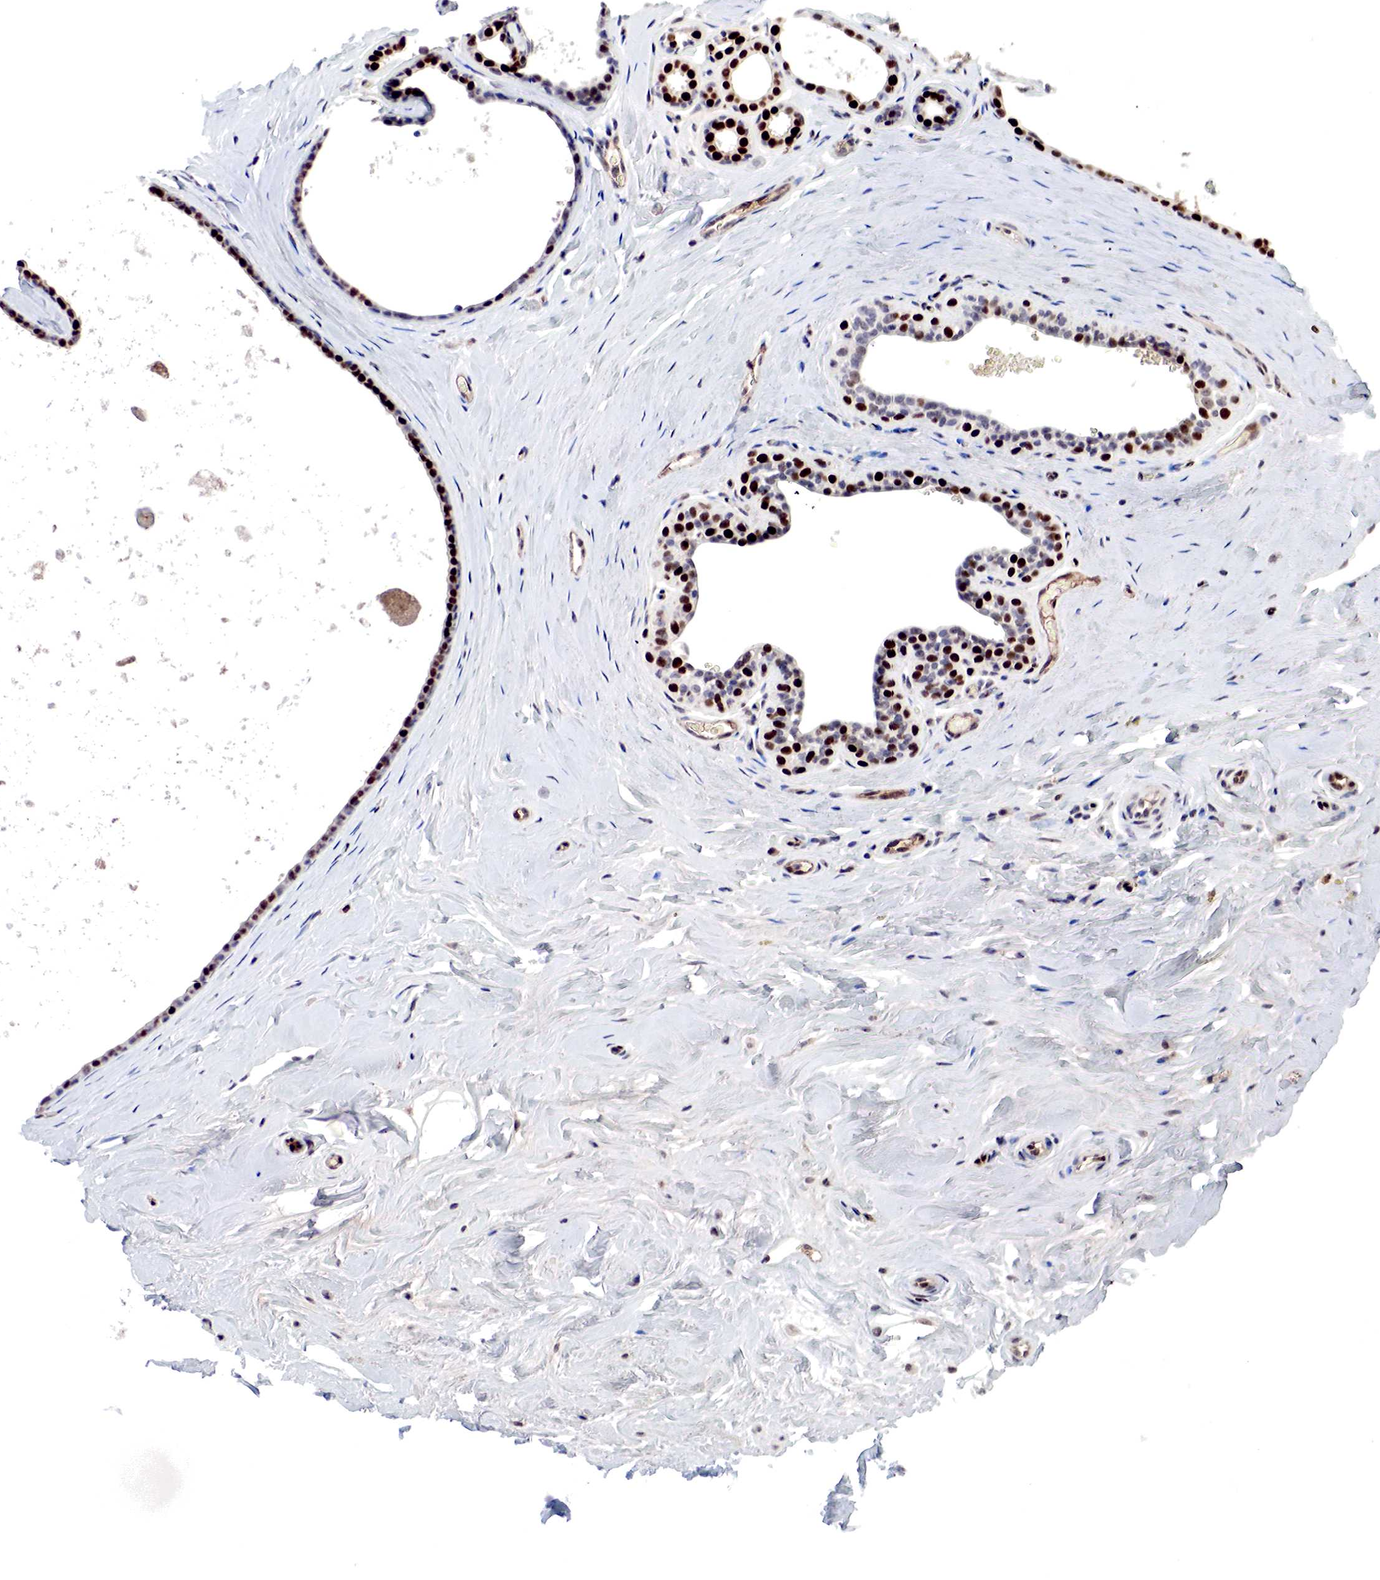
{"staining": {"intensity": "strong", "quantity": ">75%", "location": "nuclear"}, "tissue": "breast cancer", "cell_type": "Tumor cells", "image_type": "cancer", "snomed": [{"axis": "morphology", "description": "Duct carcinoma"}, {"axis": "topography", "description": "Breast"}], "caption": "This micrograph shows IHC staining of human breast infiltrating ductal carcinoma, with high strong nuclear positivity in about >75% of tumor cells.", "gene": "DACH2", "patient": {"sex": "female", "age": 72}}